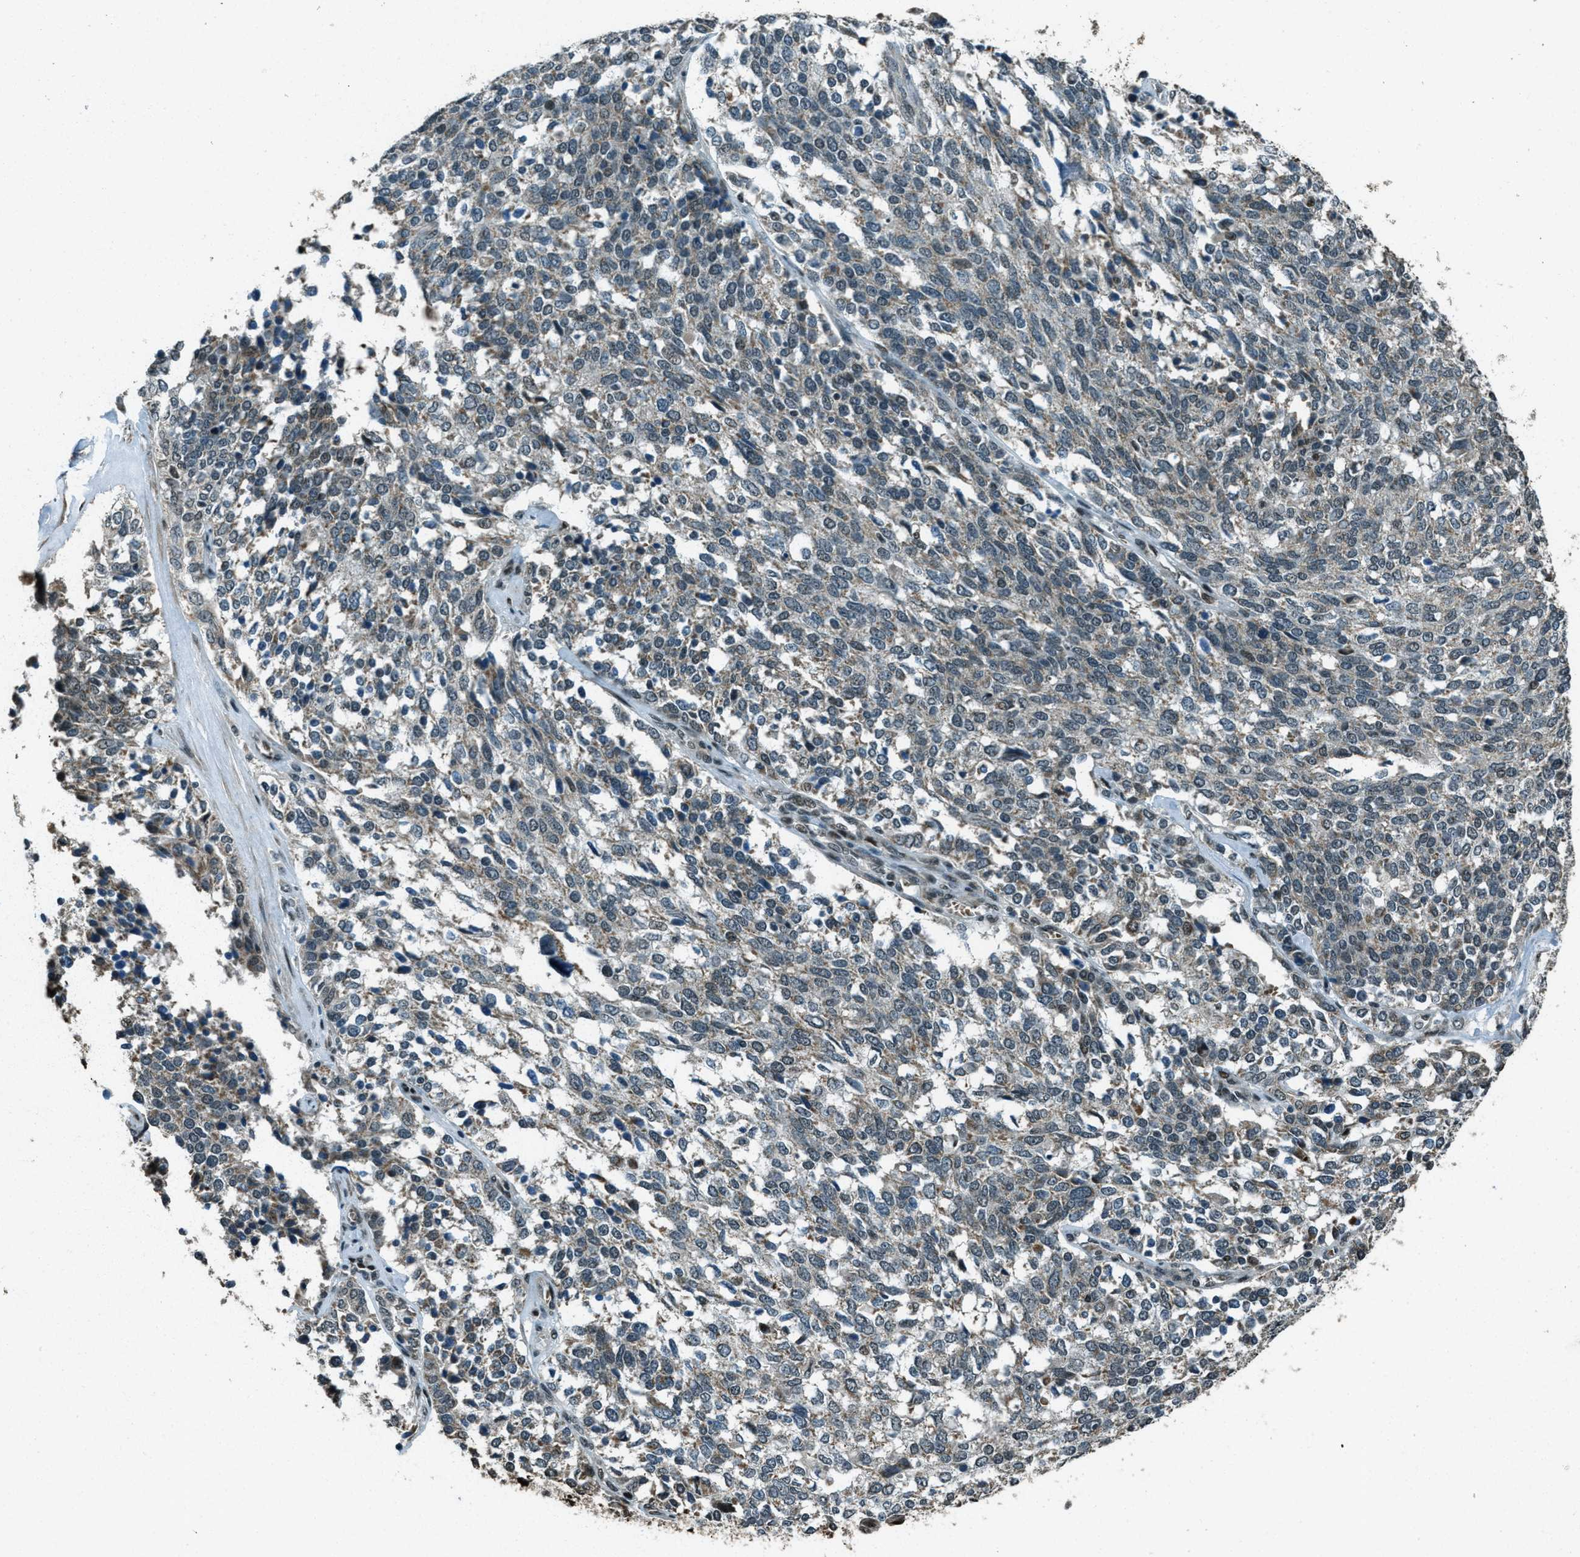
{"staining": {"intensity": "weak", "quantity": "25%-75%", "location": "cytoplasmic/membranous"}, "tissue": "ovarian cancer", "cell_type": "Tumor cells", "image_type": "cancer", "snomed": [{"axis": "morphology", "description": "Cystadenocarcinoma, serous, NOS"}, {"axis": "topography", "description": "Ovary"}], "caption": "Weak cytoplasmic/membranous protein staining is present in about 25%-75% of tumor cells in ovarian serous cystadenocarcinoma.", "gene": "TARDBP", "patient": {"sex": "female", "age": 44}}